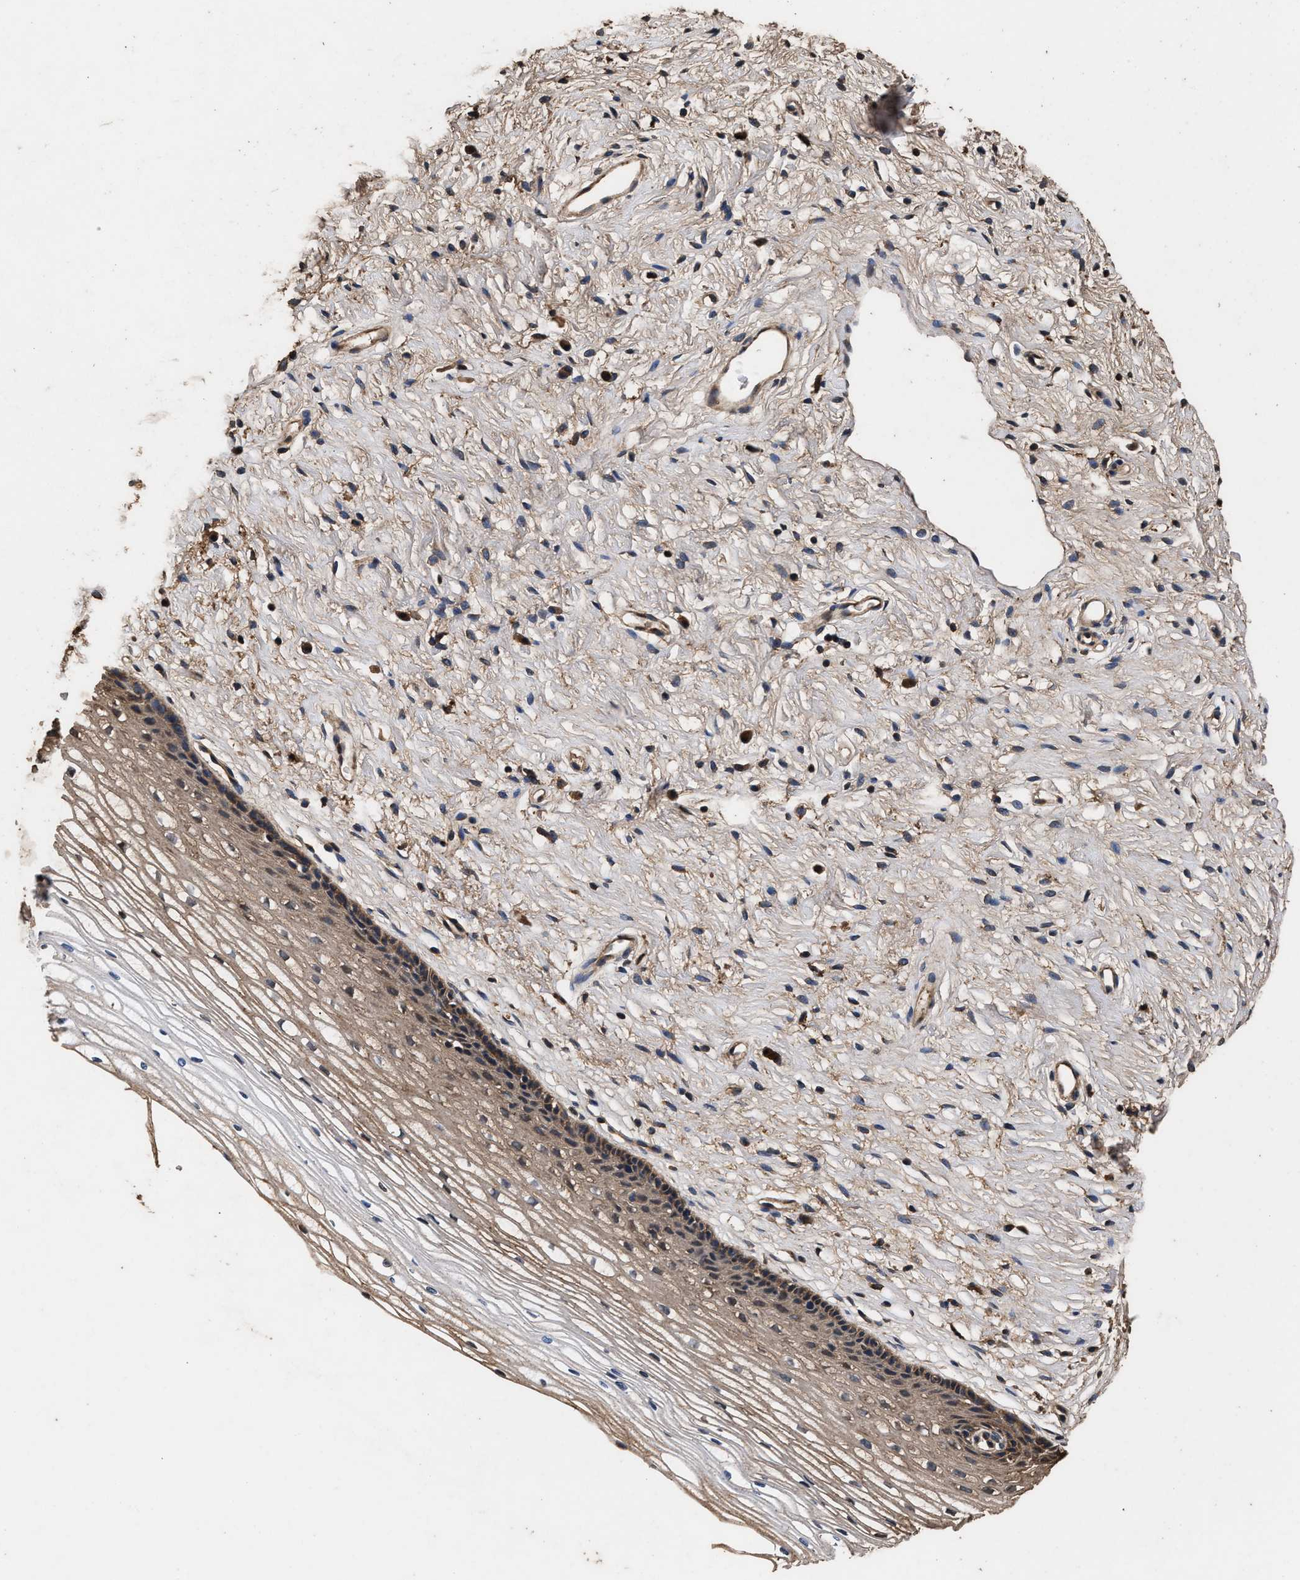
{"staining": {"intensity": "weak", "quantity": "25%-75%", "location": "cytoplasmic/membranous"}, "tissue": "cervix", "cell_type": "Glandular cells", "image_type": "normal", "snomed": [{"axis": "morphology", "description": "Normal tissue, NOS"}, {"axis": "topography", "description": "Cervix"}], "caption": "Cervix stained with DAB IHC demonstrates low levels of weak cytoplasmic/membranous expression in approximately 25%-75% of glandular cells.", "gene": "ENSG00000286112", "patient": {"sex": "female", "age": 77}}